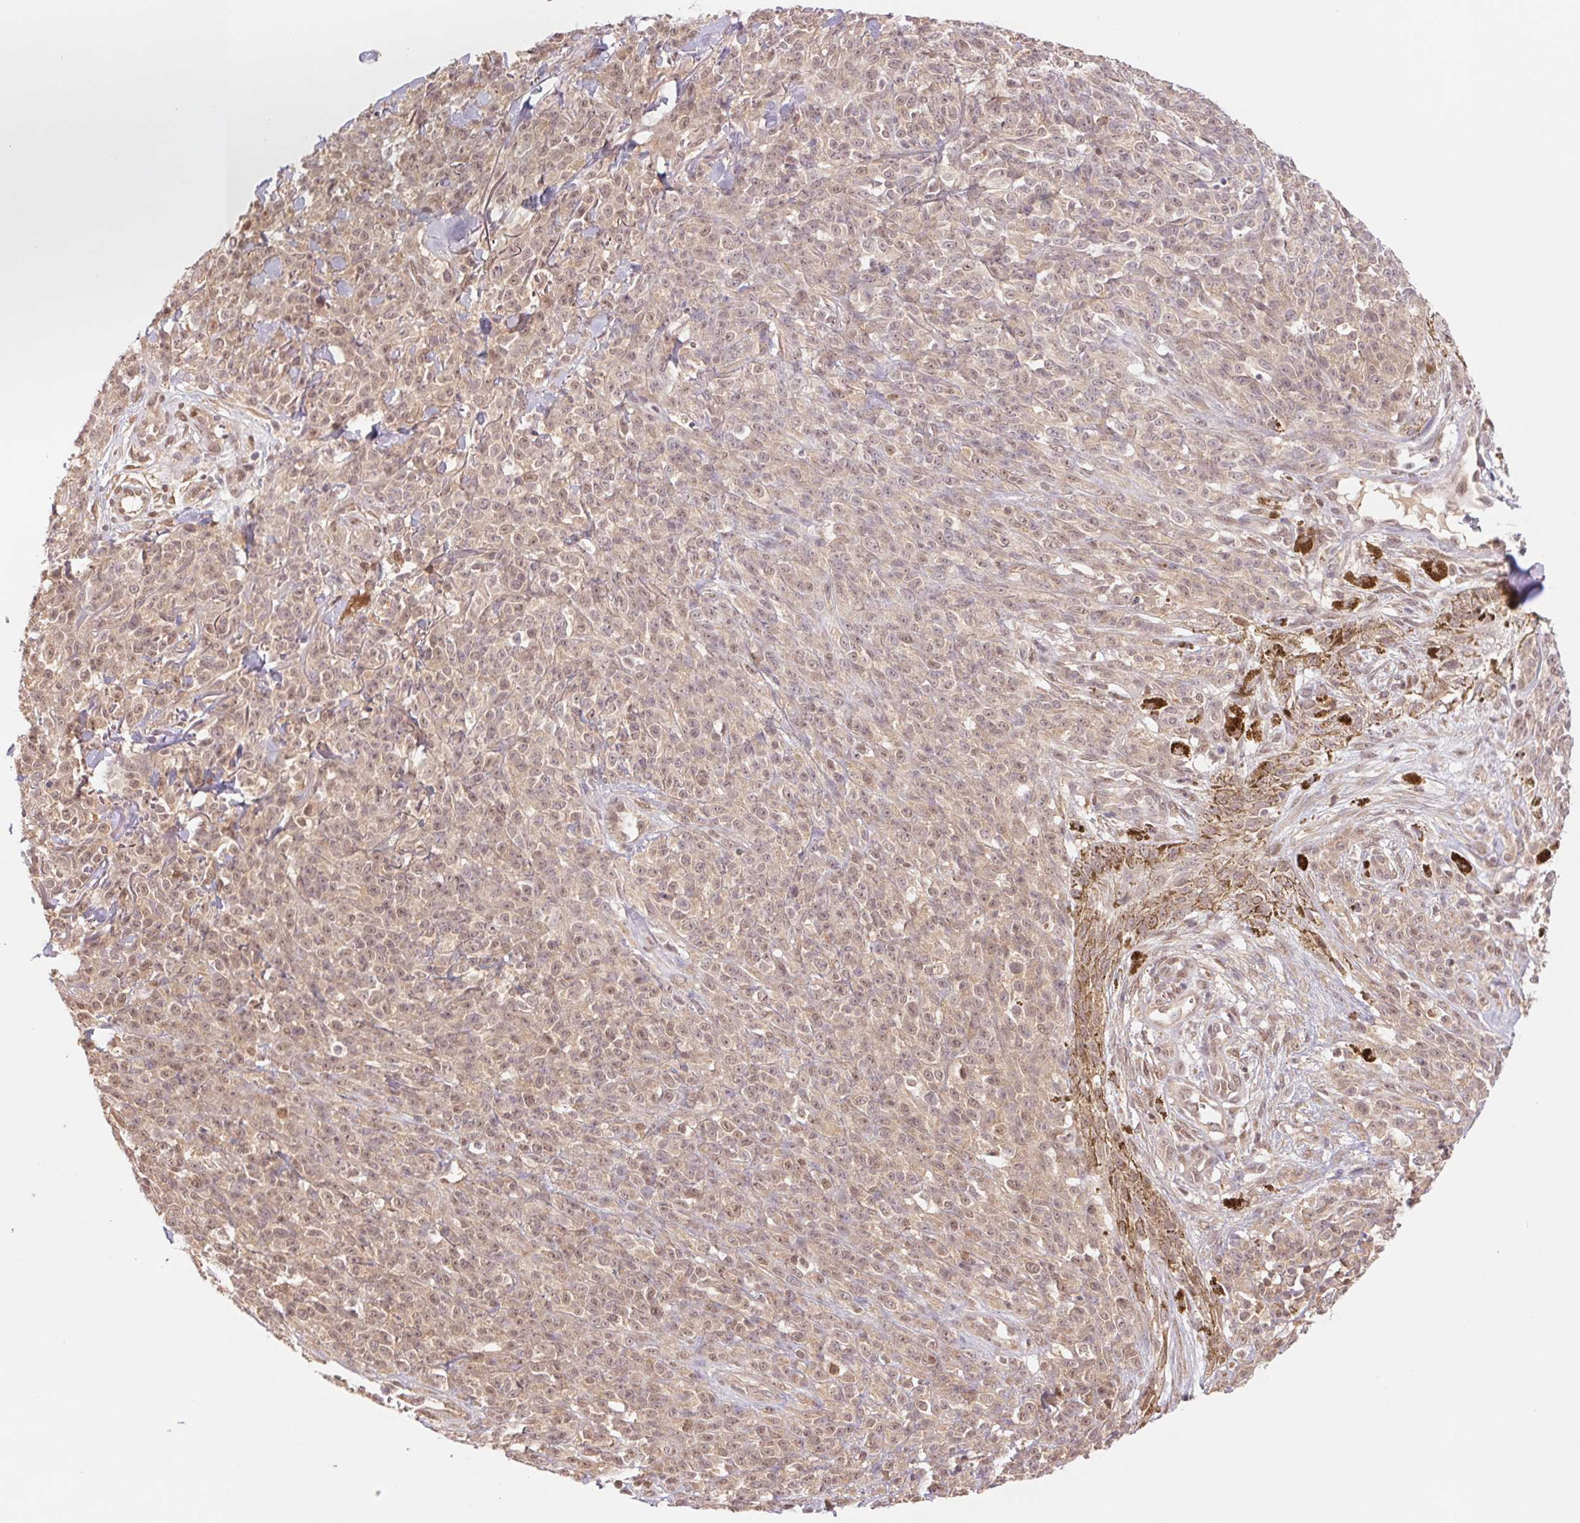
{"staining": {"intensity": "weak", "quantity": ">75%", "location": "nuclear"}, "tissue": "melanoma", "cell_type": "Tumor cells", "image_type": "cancer", "snomed": [{"axis": "morphology", "description": "Malignant melanoma, NOS"}, {"axis": "topography", "description": "Skin"}, {"axis": "topography", "description": "Skin of trunk"}], "caption": "Malignant melanoma was stained to show a protein in brown. There is low levels of weak nuclear expression in approximately >75% of tumor cells.", "gene": "CDC123", "patient": {"sex": "male", "age": 74}}